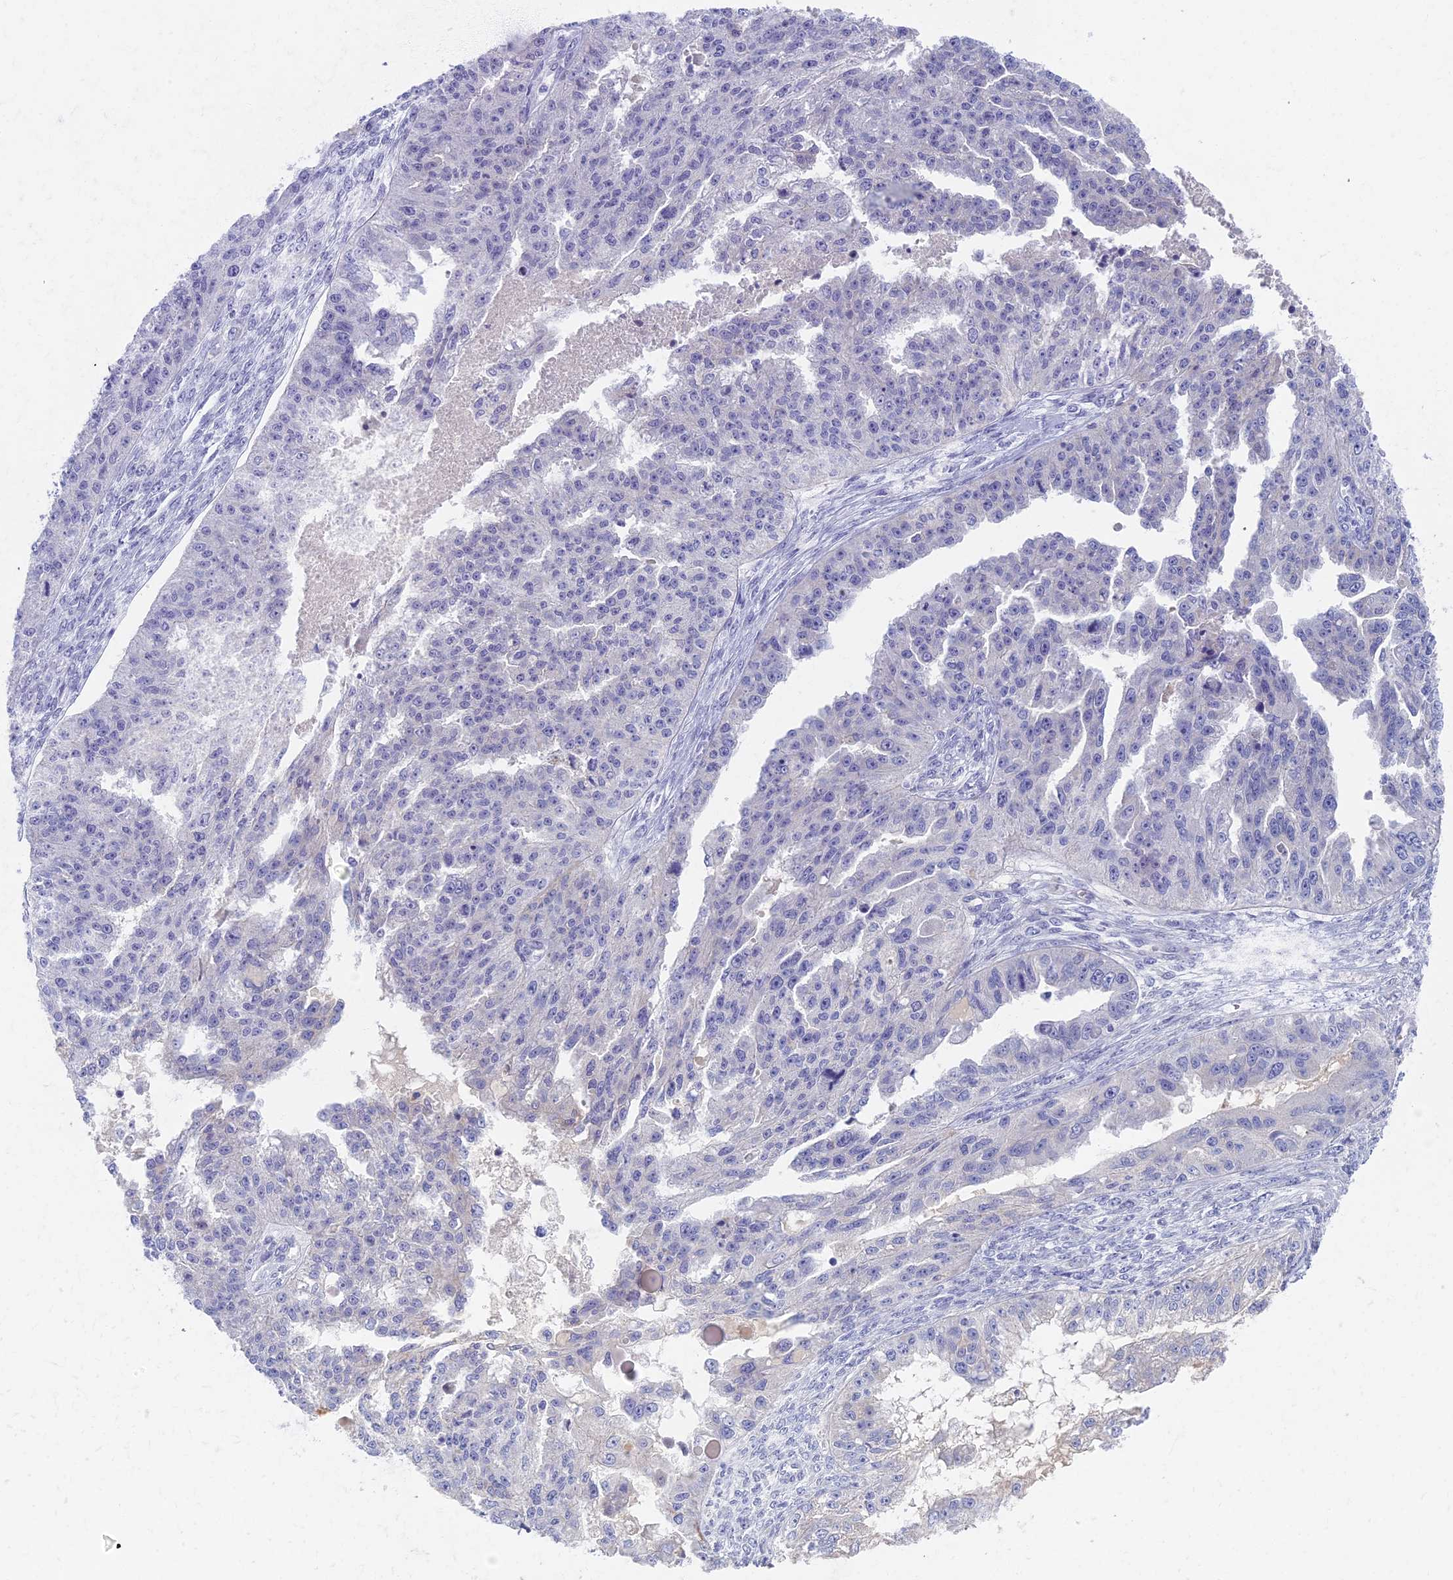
{"staining": {"intensity": "negative", "quantity": "none", "location": "none"}, "tissue": "ovarian cancer", "cell_type": "Tumor cells", "image_type": "cancer", "snomed": [{"axis": "morphology", "description": "Cystadenocarcinoma, serous, NOS"}, {"axis": "topography", "description": "Ovary"}], "caption": "Human ovarian serous cystadenocarcinoma stained for a protein using immunohistochemistry shows no expression in tumor cells.", "gene": "AP4E1", "patient": {"sex": "female", "age": 58}}